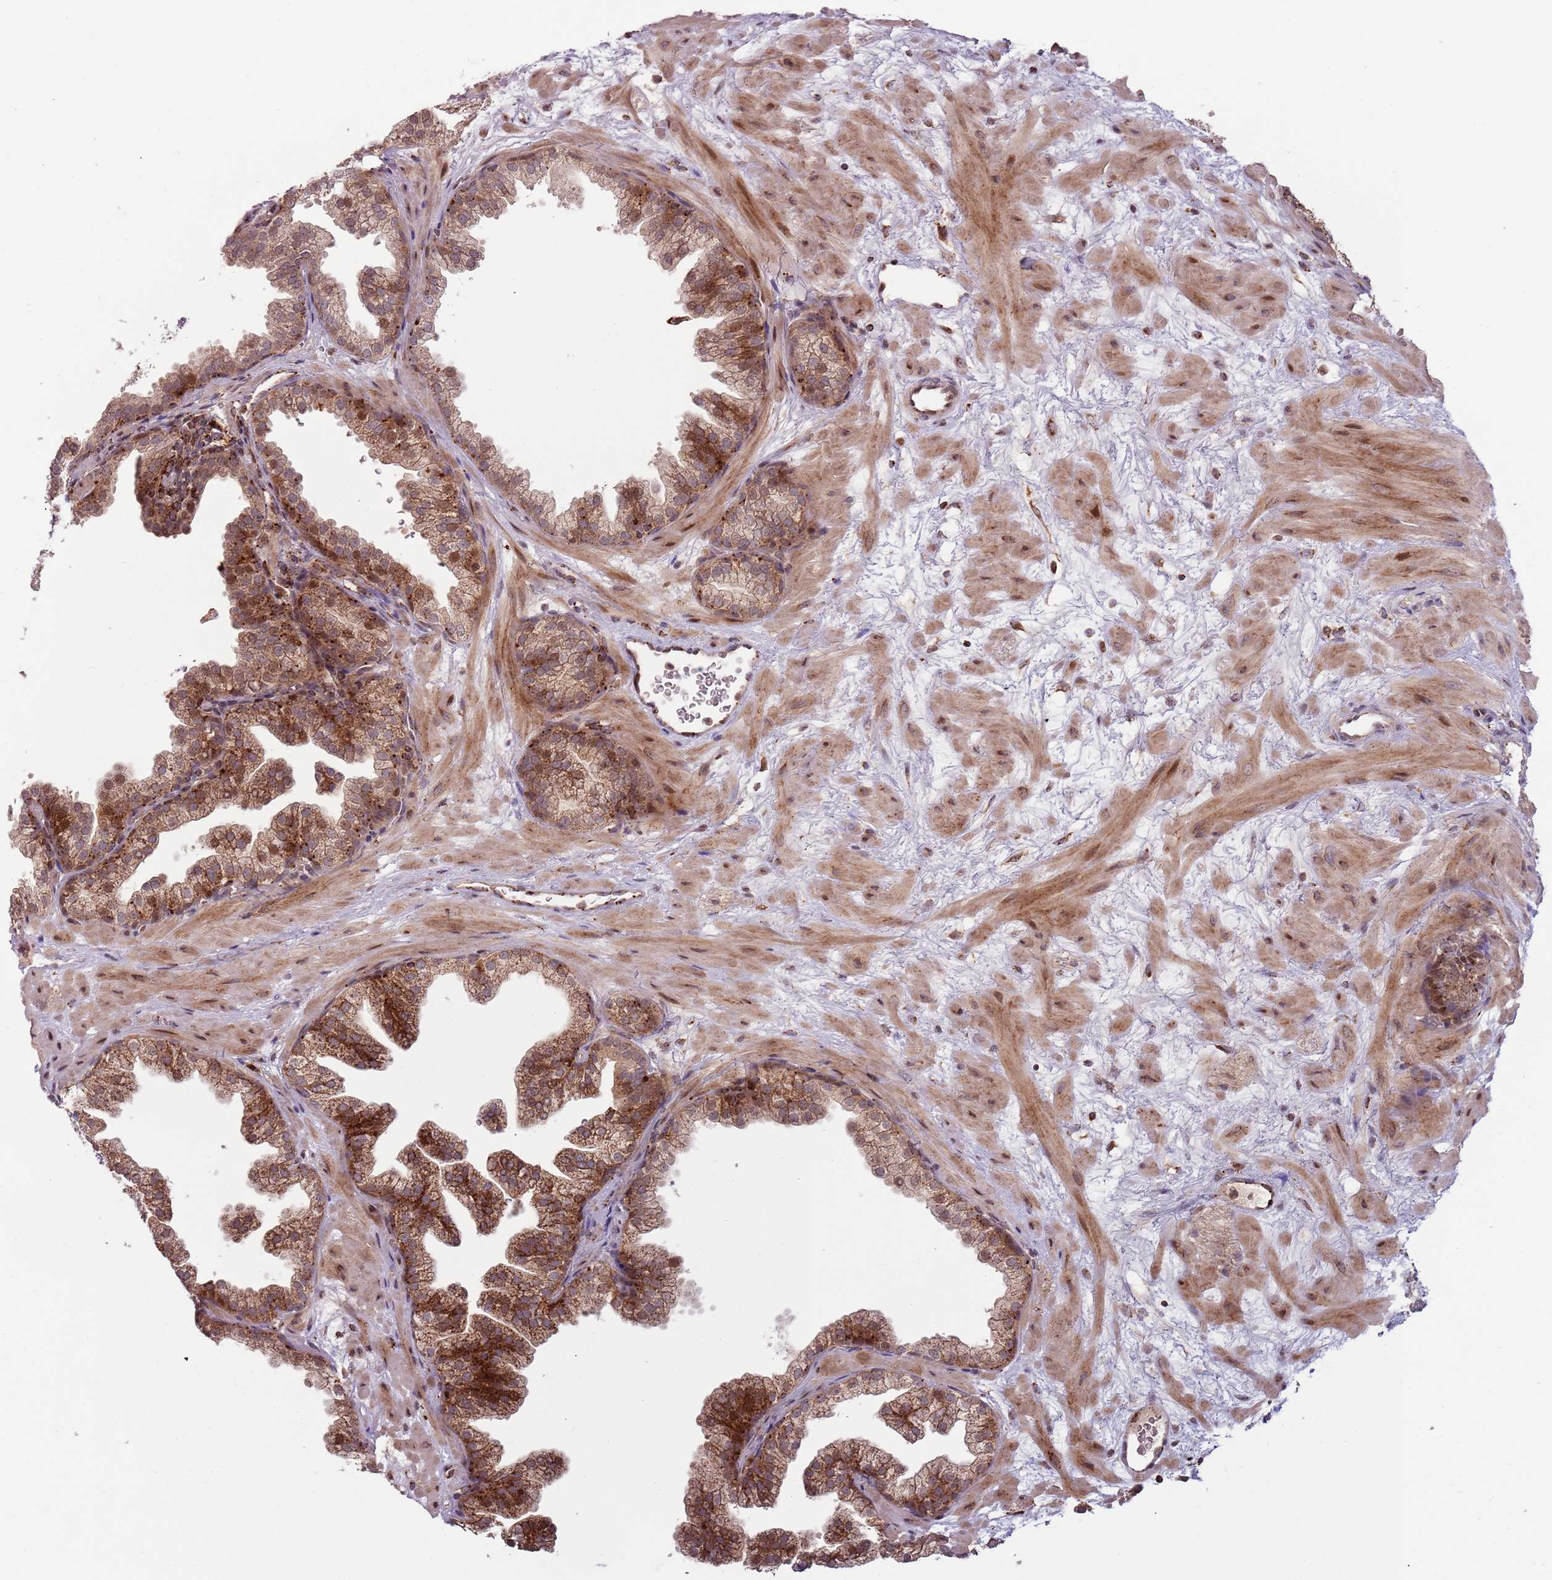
{"staining": {"intensity": "strong", "quantity": ">75%", "location": "cytoplasmic/membranous,nuclear"}, "tissue": "prostate", "cell_type": "Glandular cells", "image_type": "normal", "snomed": [{"axis": "morphology", "description": "Normal tissue, NOS"}, {"axis": "topography", "description": "Prostate"}], "caption": "Brown immunohistochemical staining in benign prostate reveals strong cytoplasmic/membranous,nuclear positivity in about >75% of glandular cells.", "gene": "ULK3", "patient": {"sex": "male", "age": 37}}